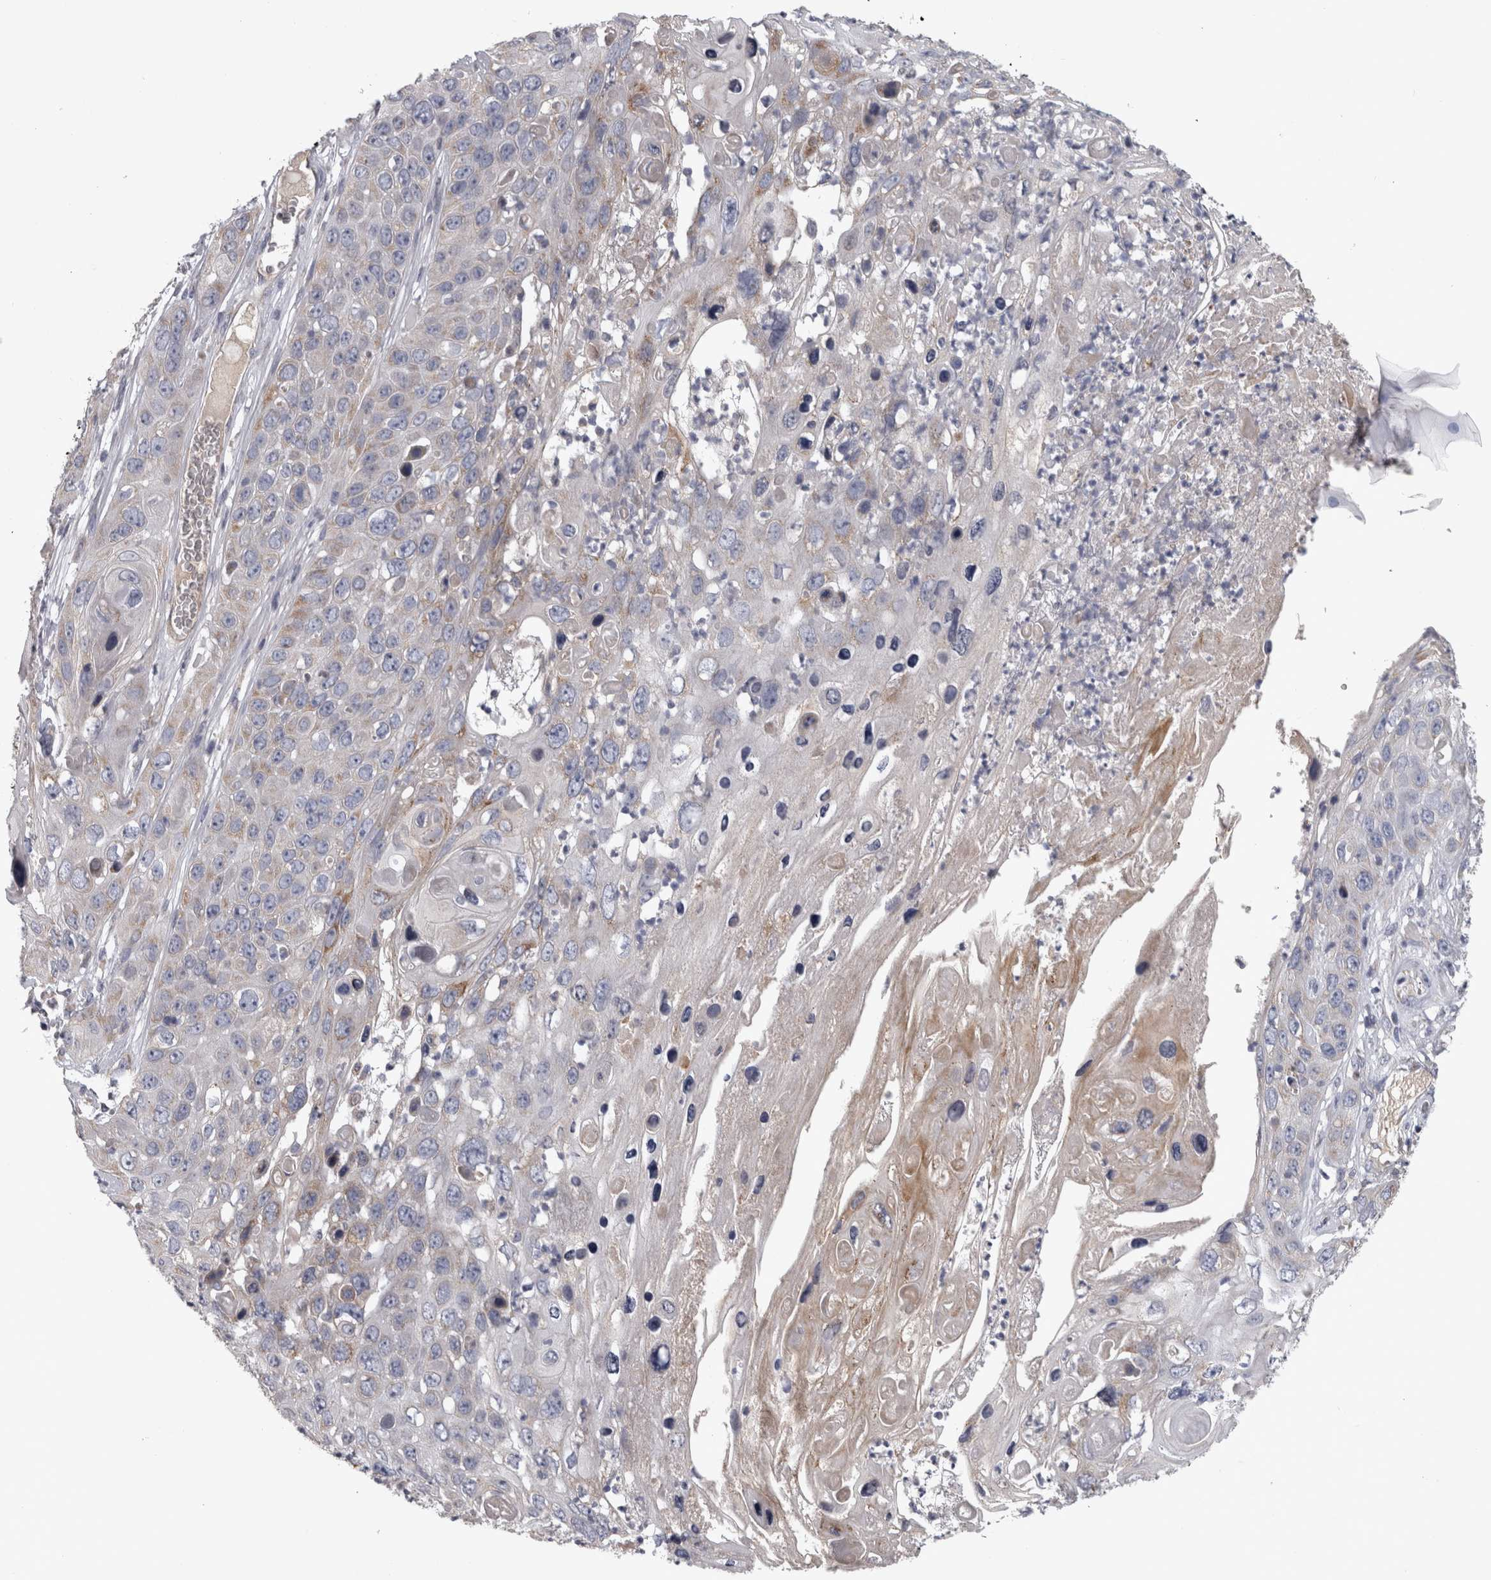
{"staining": {"intensity": "weak", "quantity": "<25%", "location": "cytoplasmic/membranous"}, "tissue": "skin cancer", "cell_type": "Tumor cells", "image_type": "cancer", "snomed": [{"axis": "morphology", "description": "Squamous cell carcinoma, NOS"}, {"axis": "topography", "description": "Skin"}], "caption": "An IHC photomicrograph of skin squamous cell carcinoma is shown. There is no staining in tumor cells of skin squamous cell carcinoma.", "gene": "DBT", "patient": {"sex": "male", "age": 55}}